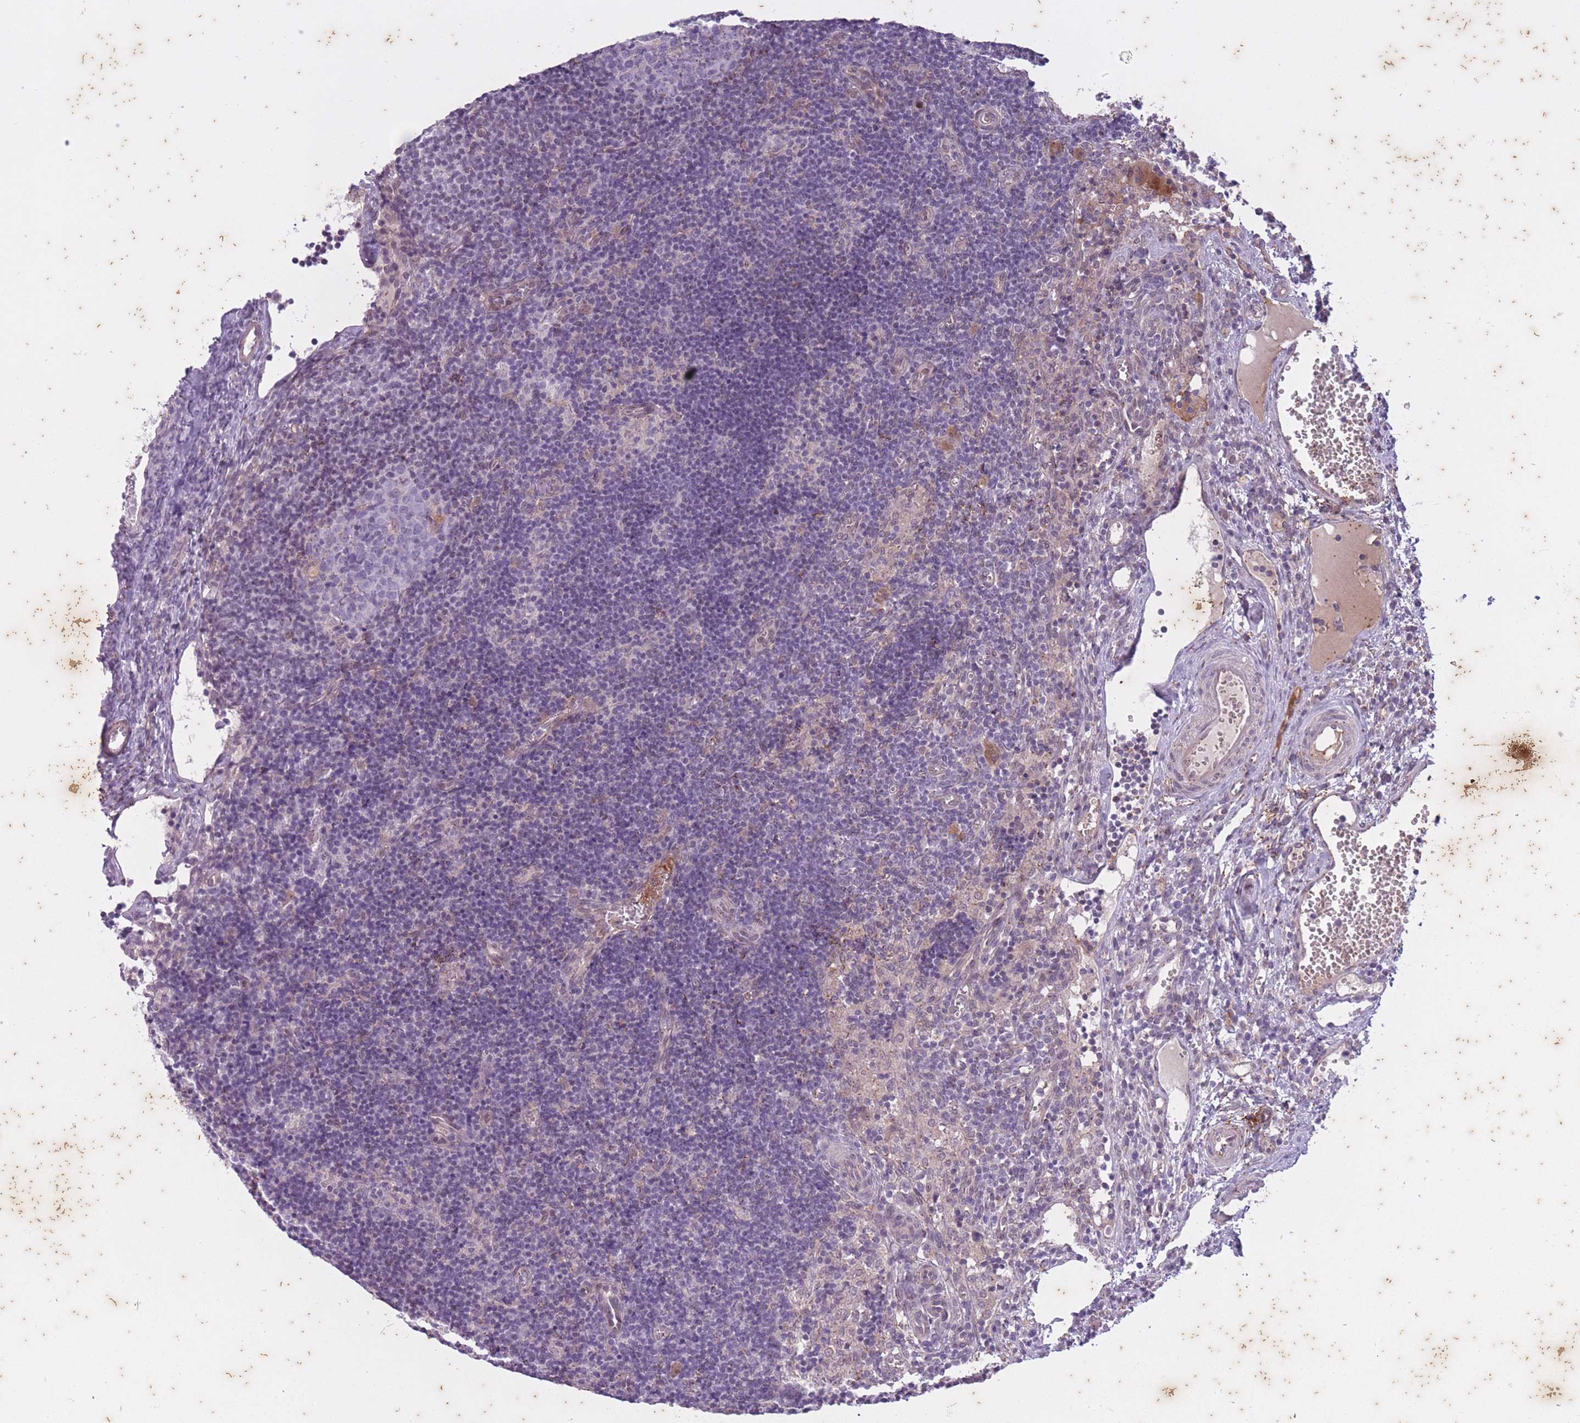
{"staining": {"intensity": "negative", "quantity": "none", "location": "none"}, "tissue": "lymph node", "cell_type": "Germinal center cells", "image_type": "normal", "snomed": [{"axis": "morphology", "description": "Normal tissue, NOS"}, {"axis": "topography", "description": "Lymph node"}], "caption": "DAB (3,3'-diaminobenzidine) immunohistochemical staining of benign human lymph node displays no significant positivity in germinal center cells. The staining was performed using DAB (3,3'-diaminobenzidine) to visualize the protein expression in brown, while the nuclei were stained in blue with hematoxylin (Magnification: 20x).", "gene": "ARPIN", "patient": {"sex": "female", "age": 37}}